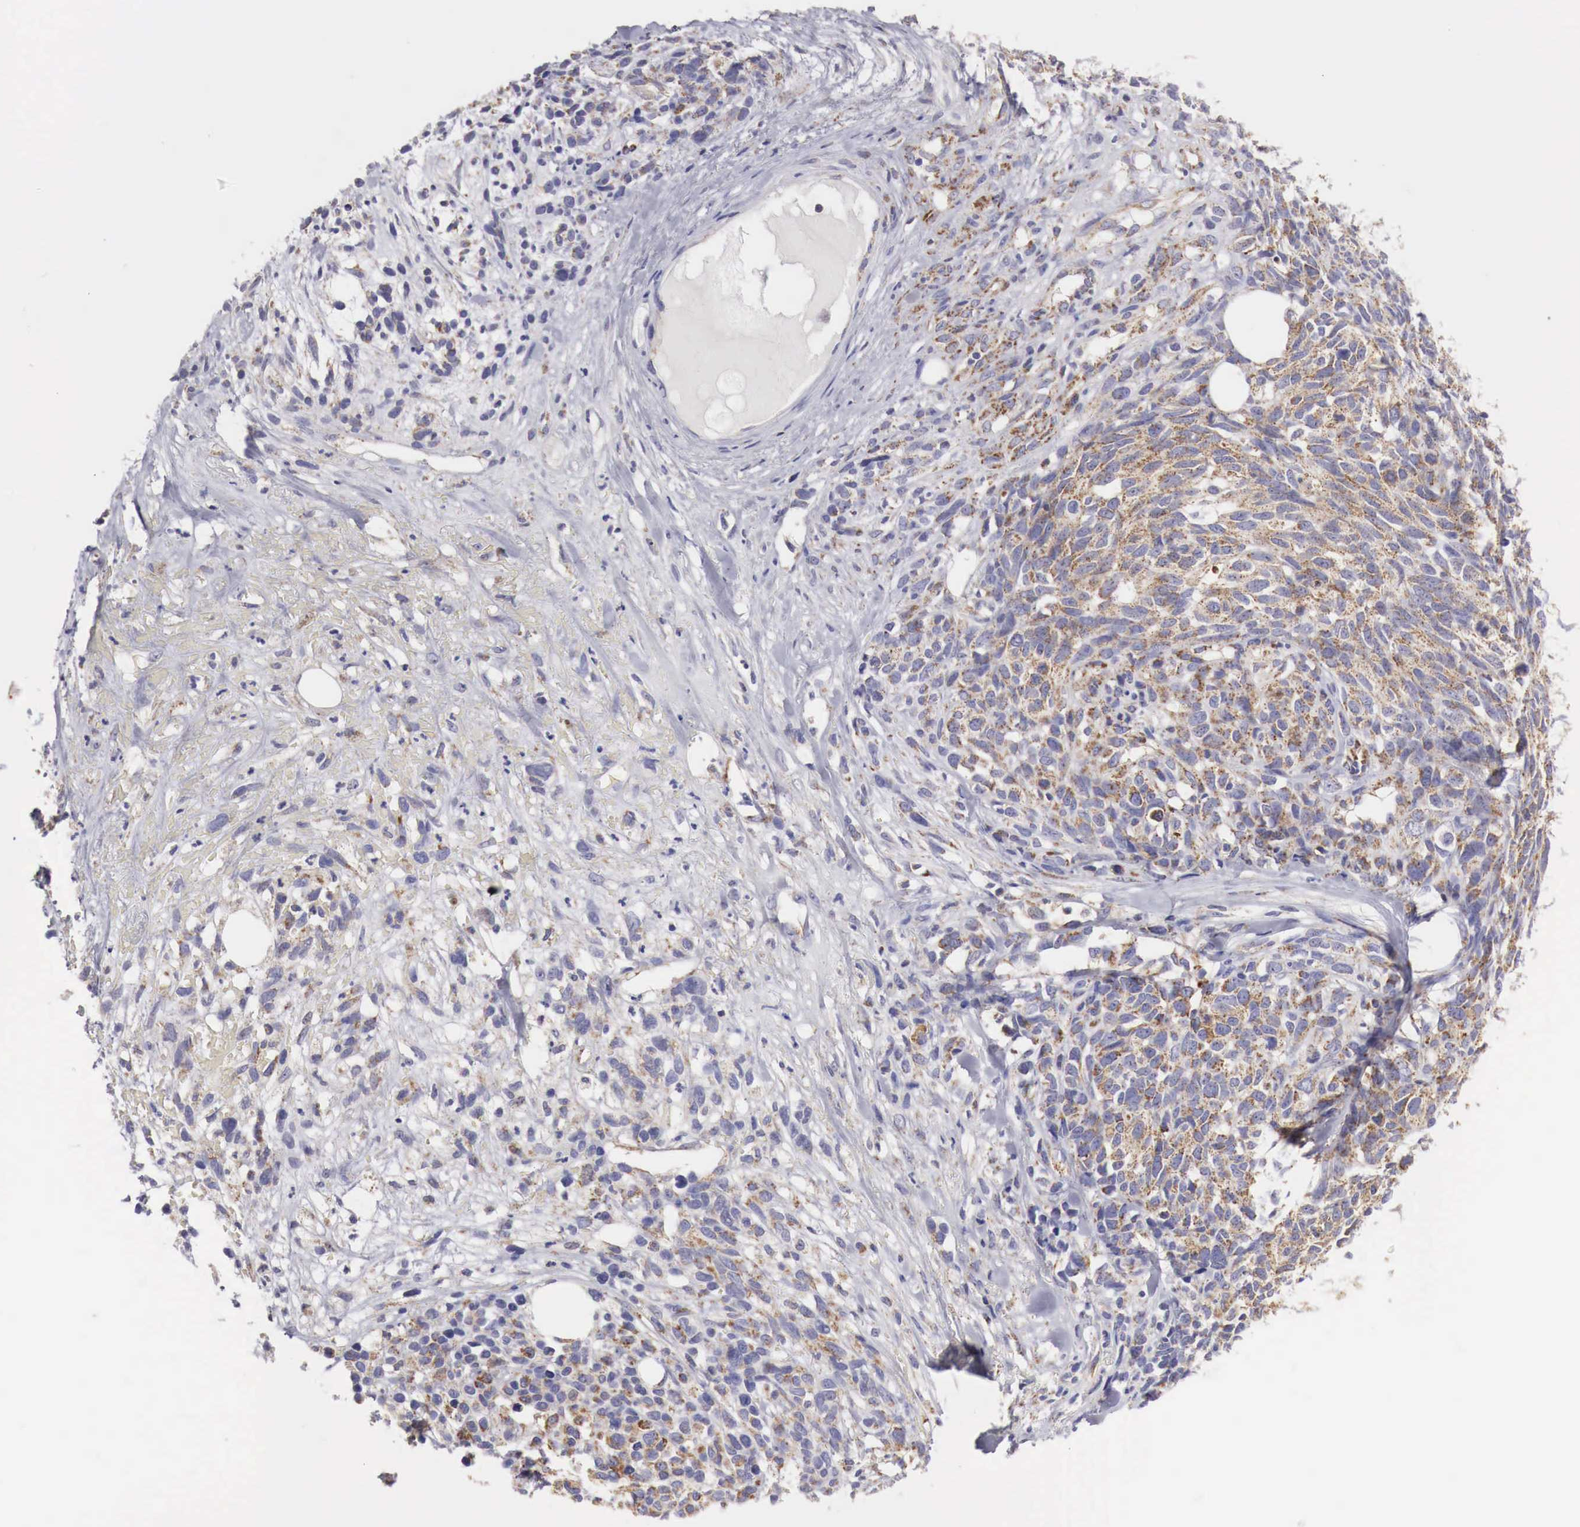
{"staining": {"intensity": "weak", "quantity": ">75%", "location": "cytoplasmic/membranous"}, "tissue": "melanoma", "cell_type": "Tumor cells", "image_type": "cancer", "snomed": [{"axis": "morphology", "description": "Malignant melanoma, NOS"}, {"axis": "topography", "description": "Skin"}], "caption": "Immunohistochemistry (IHC) of human melanoma reveals low levels of weak cytoplasmic/membranous positivity in about >75% of tumor cells.", "gene": "XPNPEP3", "patient": {"sex": "female", "age": 85}}